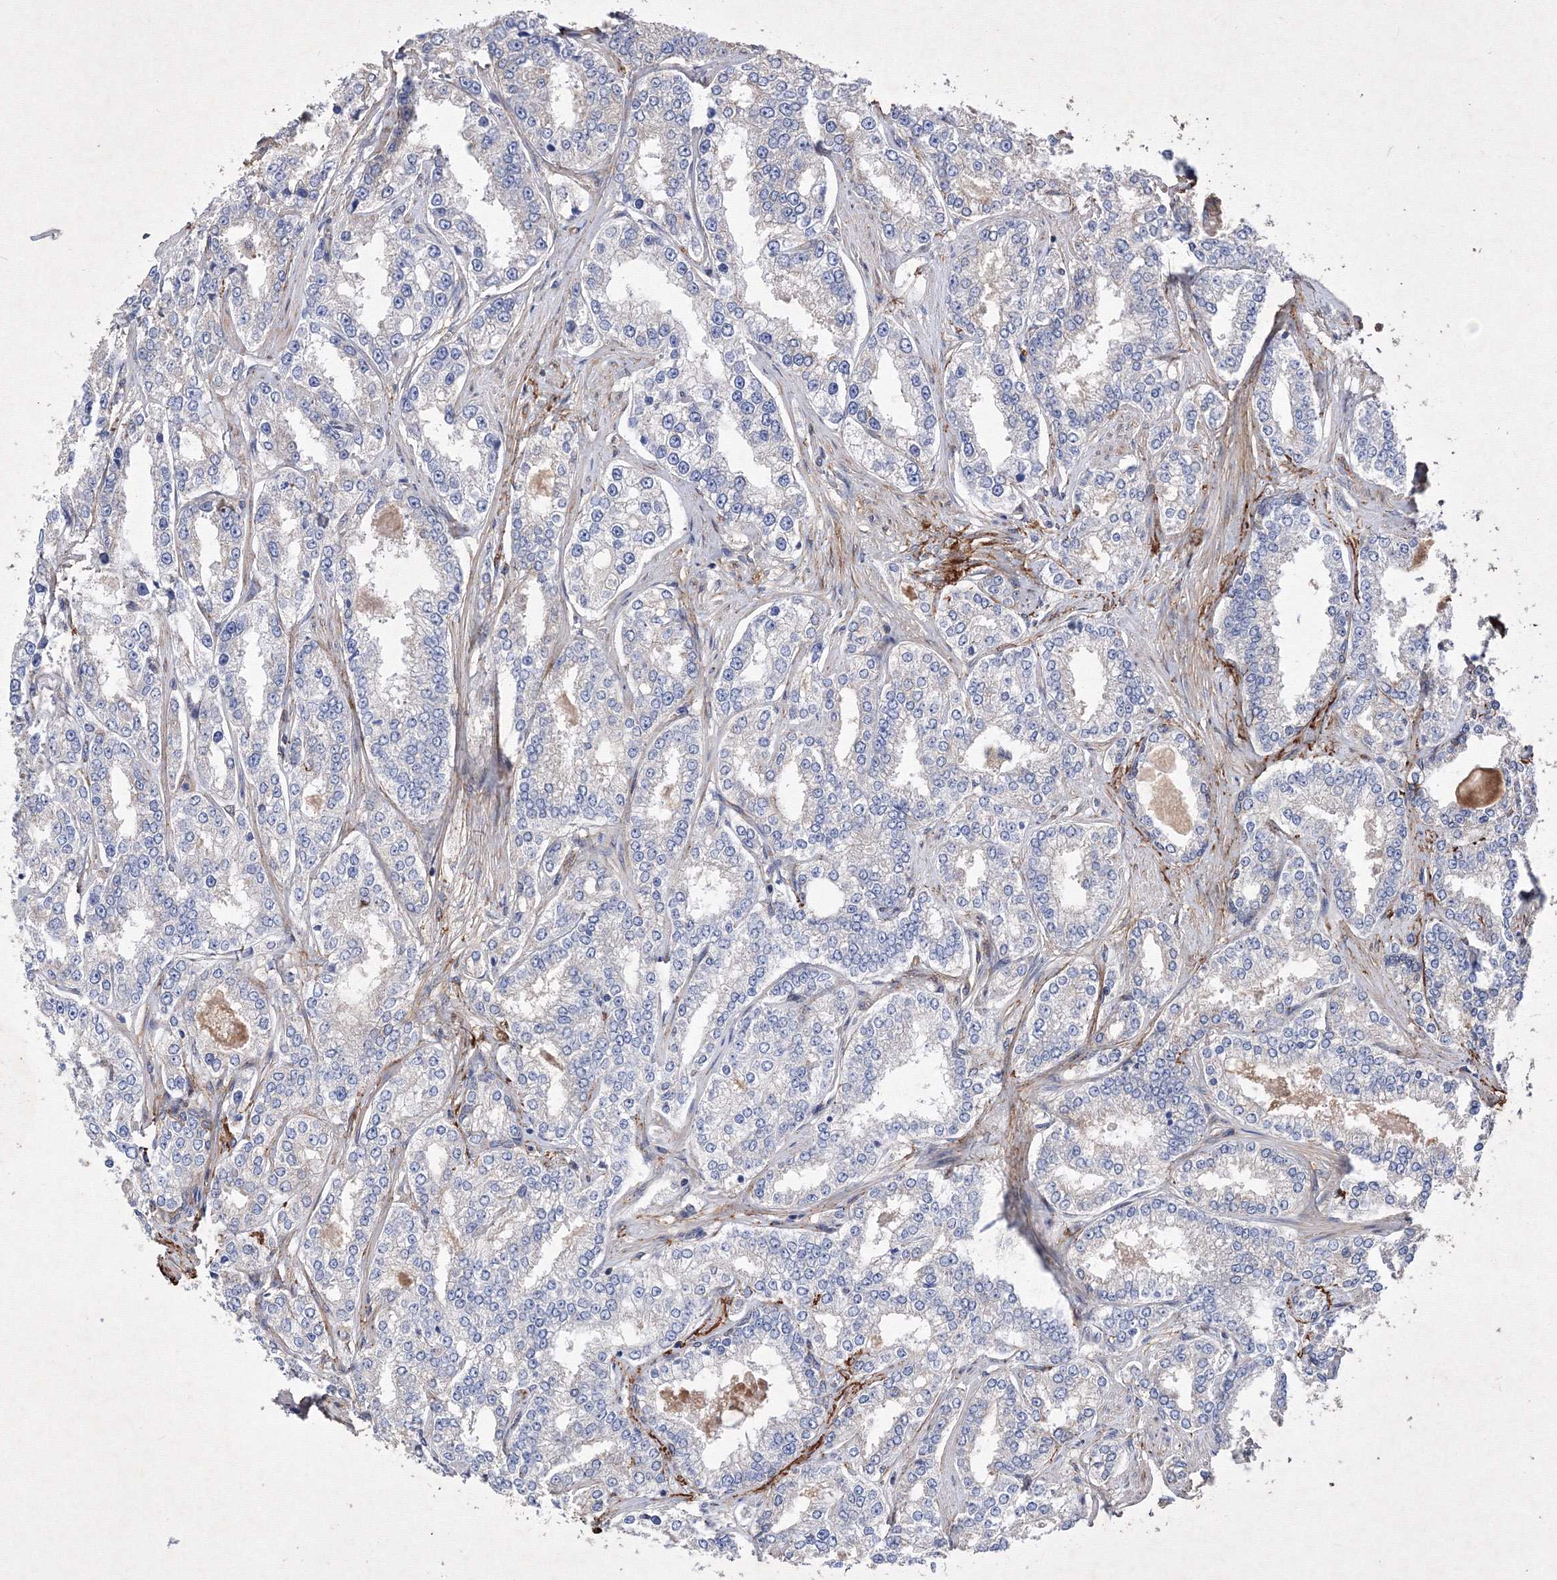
{"staining": {"intensity": "weak", "quantity": "<25%", "location": "cytoplasmic/membranous"}, "tissue": "prostate cancer", "cell_type": "Tumor cells", "image_type": "cancer", "snomed": [{"axis": "morphology", "description": "Normal tissue, NOS"}, {"axis": "morphology", "description": "Adenocarcinoma, High grade"}, {"axis": "topography", "description": "Prostate"}], "caption": "A high-resolution micrograph shows immunohistochemistry staining of prostate adenocarcinoma (high-grade), which shows no significant positivity in tumor cells.", "gene": "SNX18", "patient": {"sex": "male", "age": 83}}